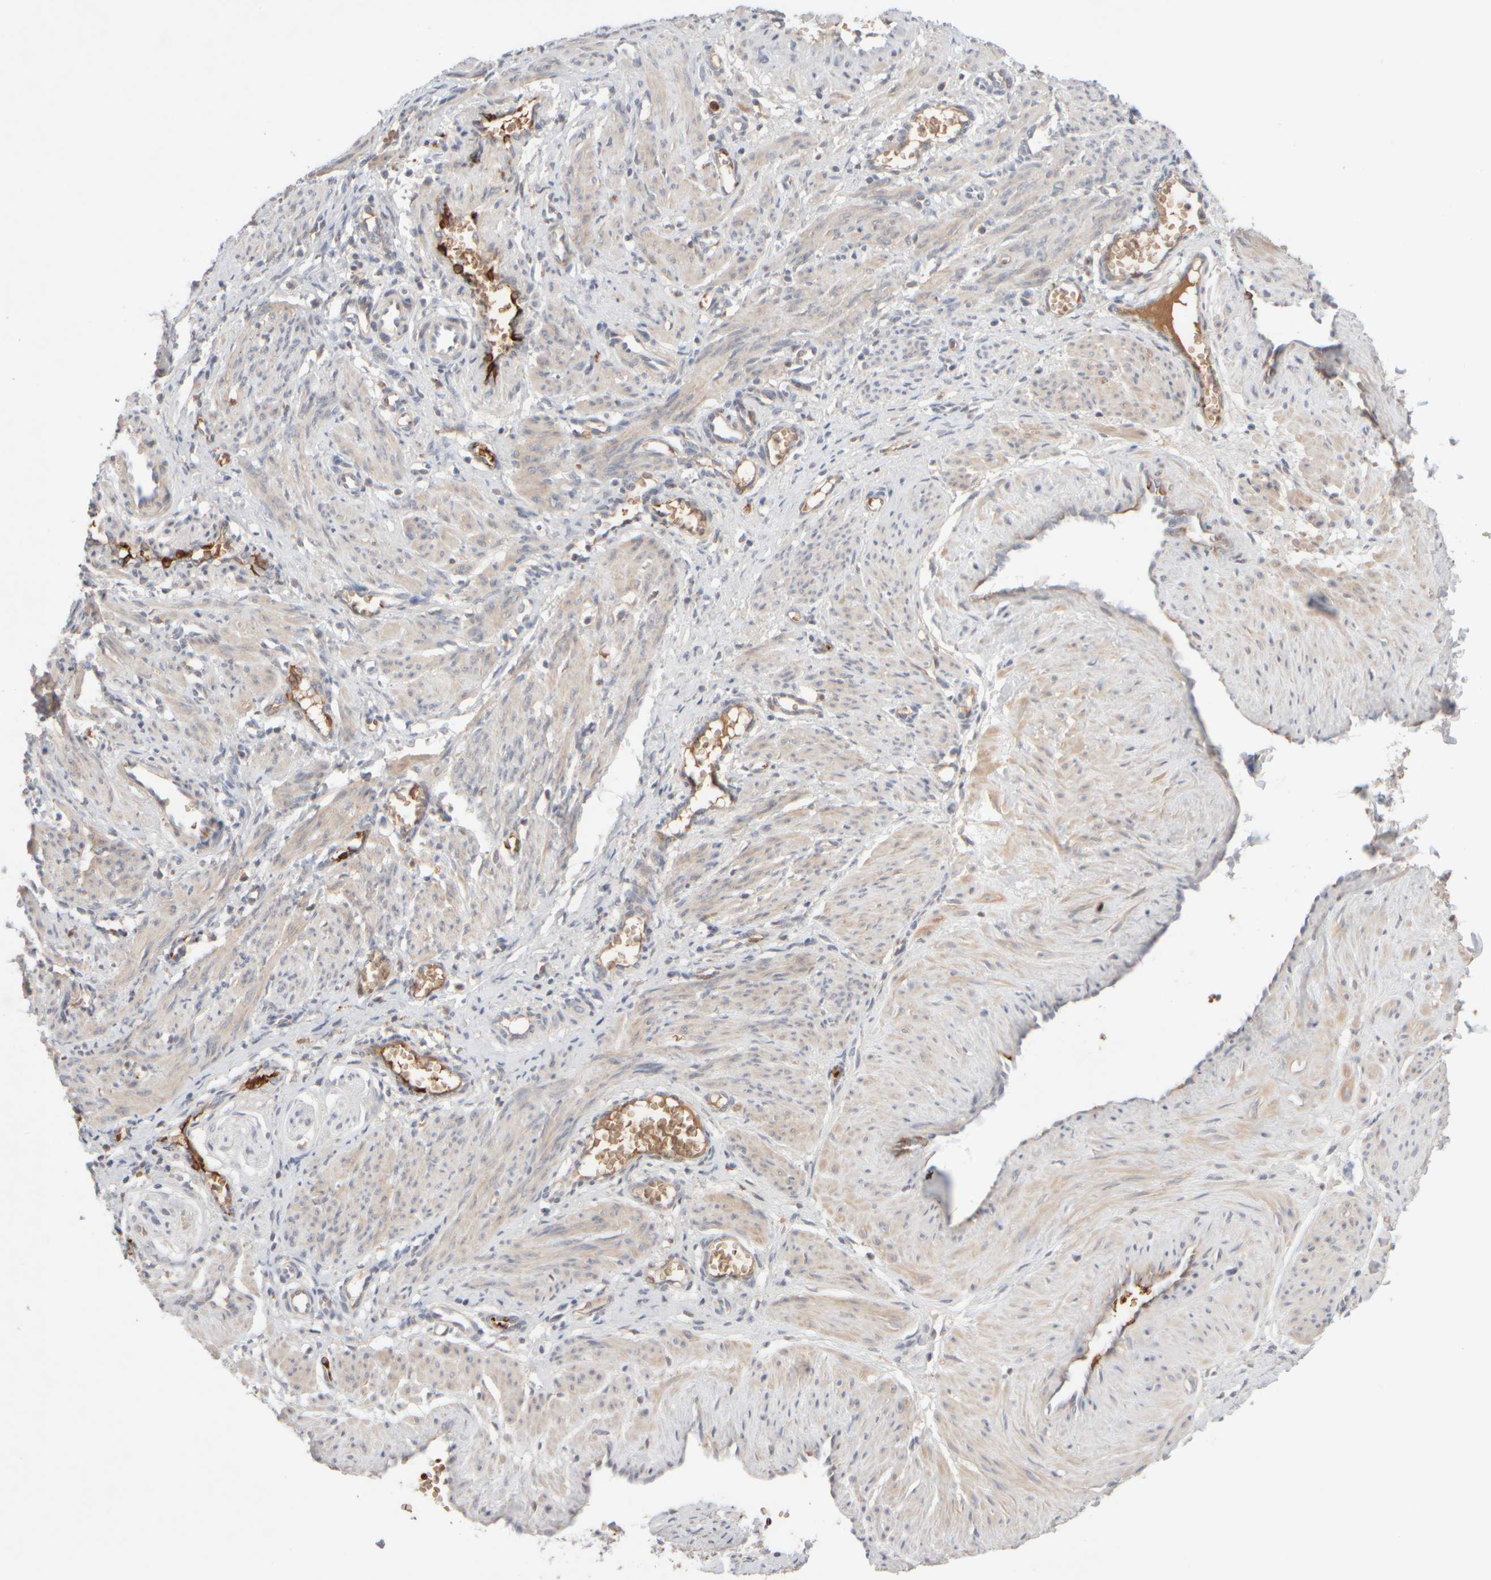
{"staining": {"intensity": "negative", "quantity": "none", "location": "none"}, "tissue": "smooth muscle", "cell_type": "Smooth muscle cells", "image_type": "normal", "snomed": [{"axis": "morphology", "description": "Normal tissue, NOS"}, {"axis": "topography", "description": "Endometrium"}], "caption": "This is a histopathology image of immunohistochemistry staining of normal smooth muscle, which shows no staining in smooth muscle cells.", "gene": "MST1", "patient": {"sex": "female", "age": 33}}